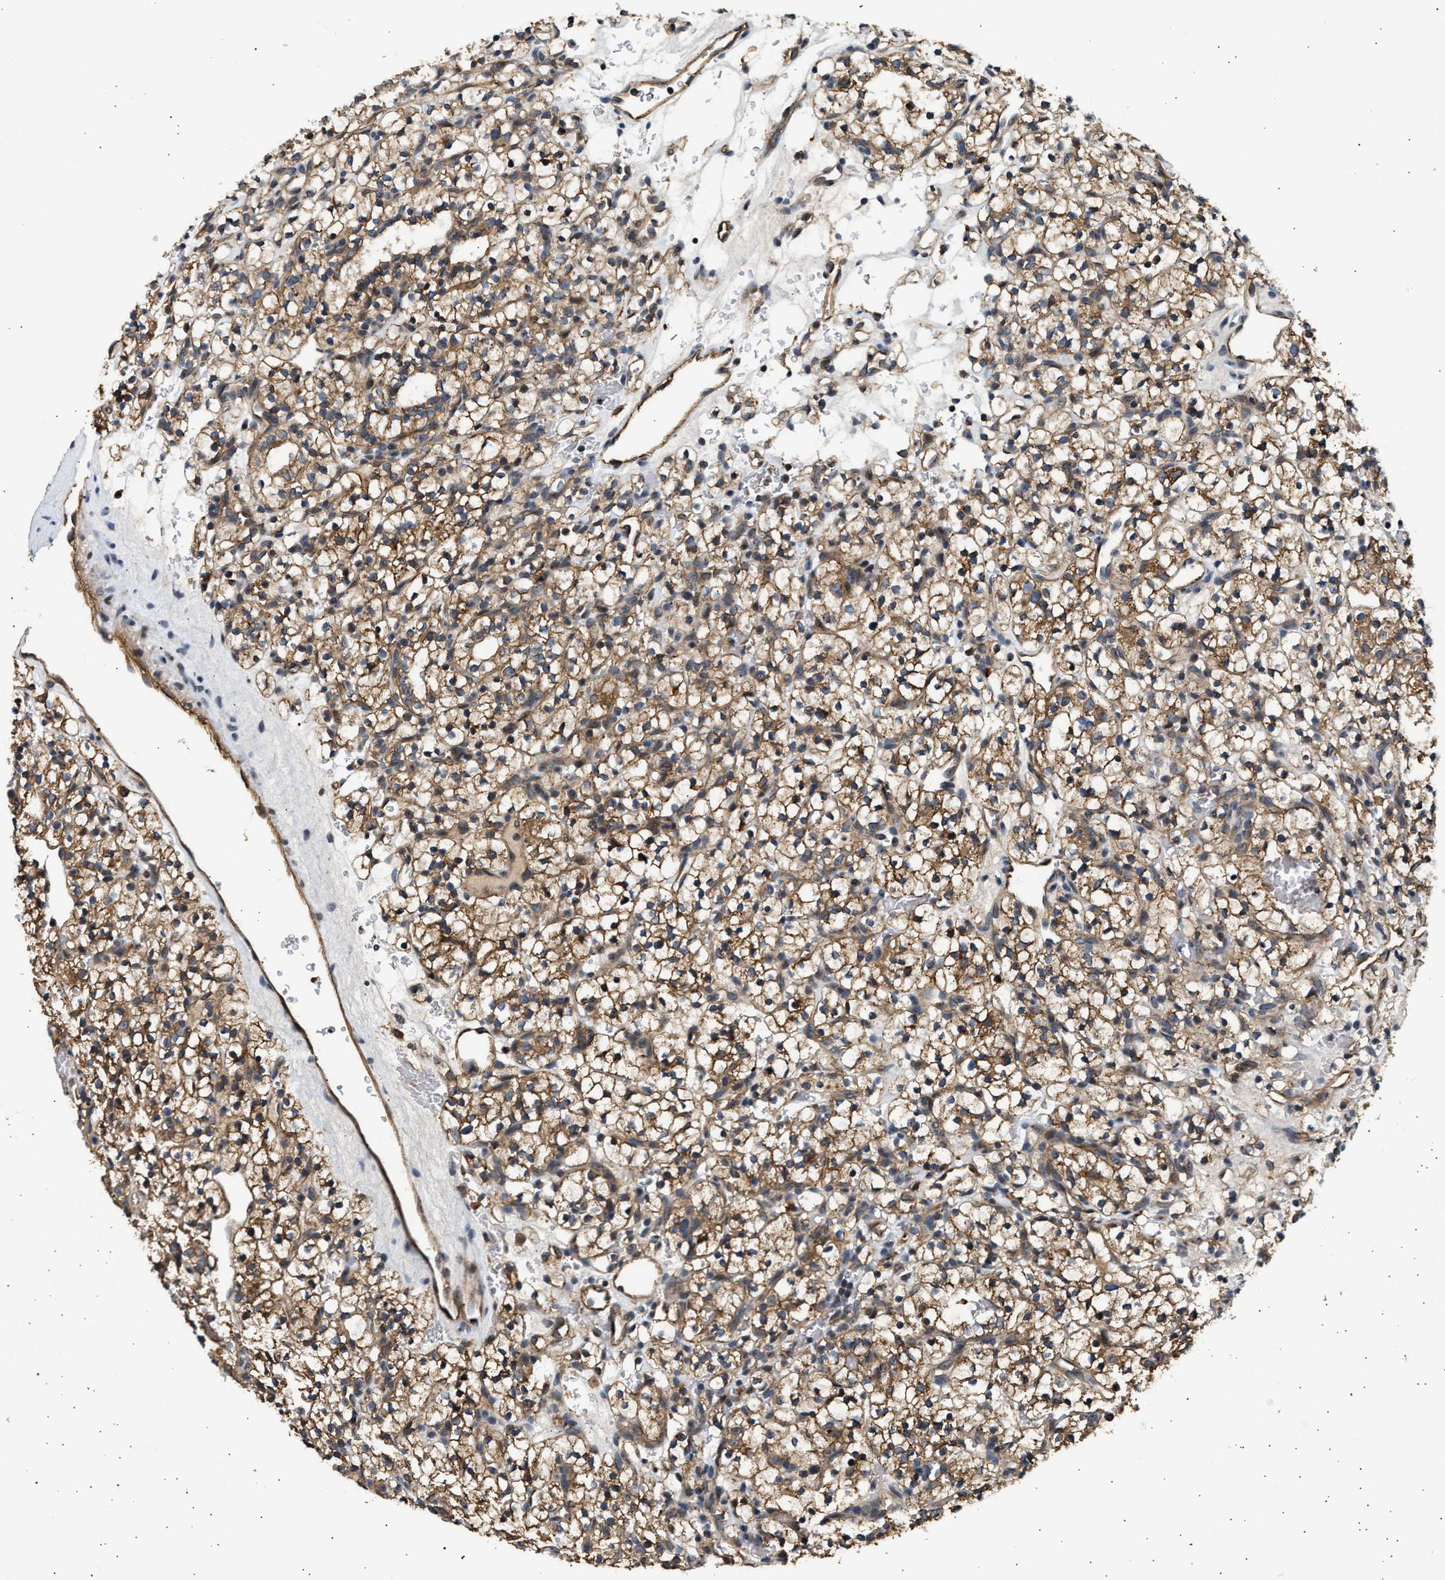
{"staining": {"intensity": "moderate", "quantity": ">75%", "location": "cytoplasmic/membranous"}, "tissue": "renal cancer", "cell_type": "Tumor cells", "image_type": "cancer", "snomed": [{"axis": "morphology", "description": "Adenocarcinoma, NOS"}, {"axis": "topography", "description": "Kidney"}], "caption": "Renal cancer tissue reveals moderate cytoplasmic/membranous positivity in approximately >75% of tumor cells", "gene": "DUSP14", "patient": {"sex": "female", "age": 57}}